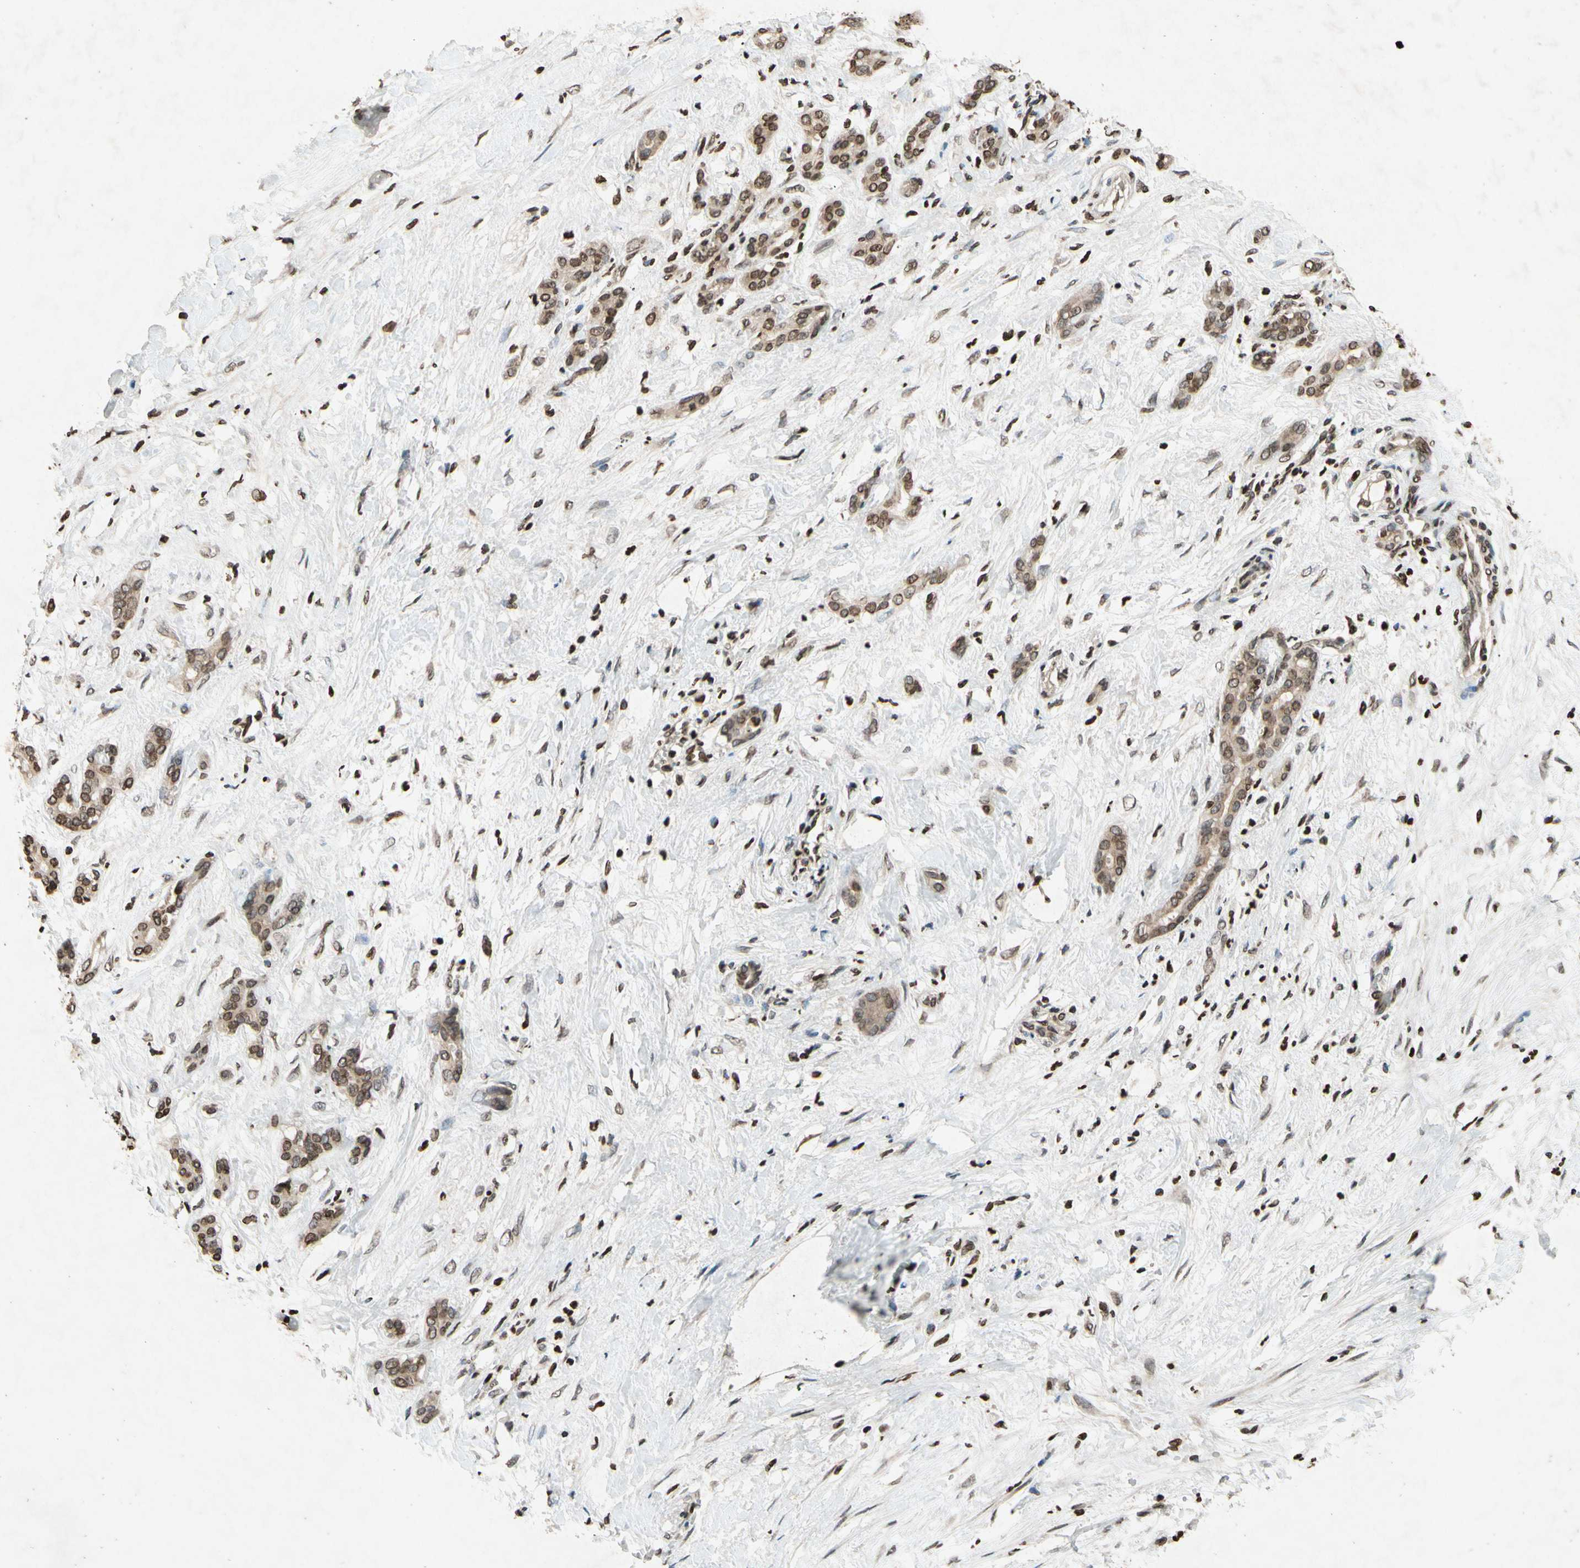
{"staining": {"intensity": "strong", "quantity": ">75%", "location": "cytoplasmic/membranous,nuclear"}, "tissue": "pancreatic cancer", "cell_type": "Tumor cells", "image_type": "cancer", "snomed": [{"axis": "morphology", "description": "Adenocarcinoma, NOS"}, {"axis": "topography", "description": "Pancreas"}], "caption": "High-magnification brightfield microscopy of pancreatic adenocarcinoma stained with DAB (3,3'-diaminobenzidine) (brown) and counterstained with hematoxylin (blue). tumor cells exhibit strong cytoplasmic/membranous and nuclear positivity is seen in about>75% of cells. (DAB (3,3'-diaminobenzidine) = brown stain, brightfield microscopy at high magnification).", "gene": "HOXB3", "patient": {"sex": "male", "age": 41}}